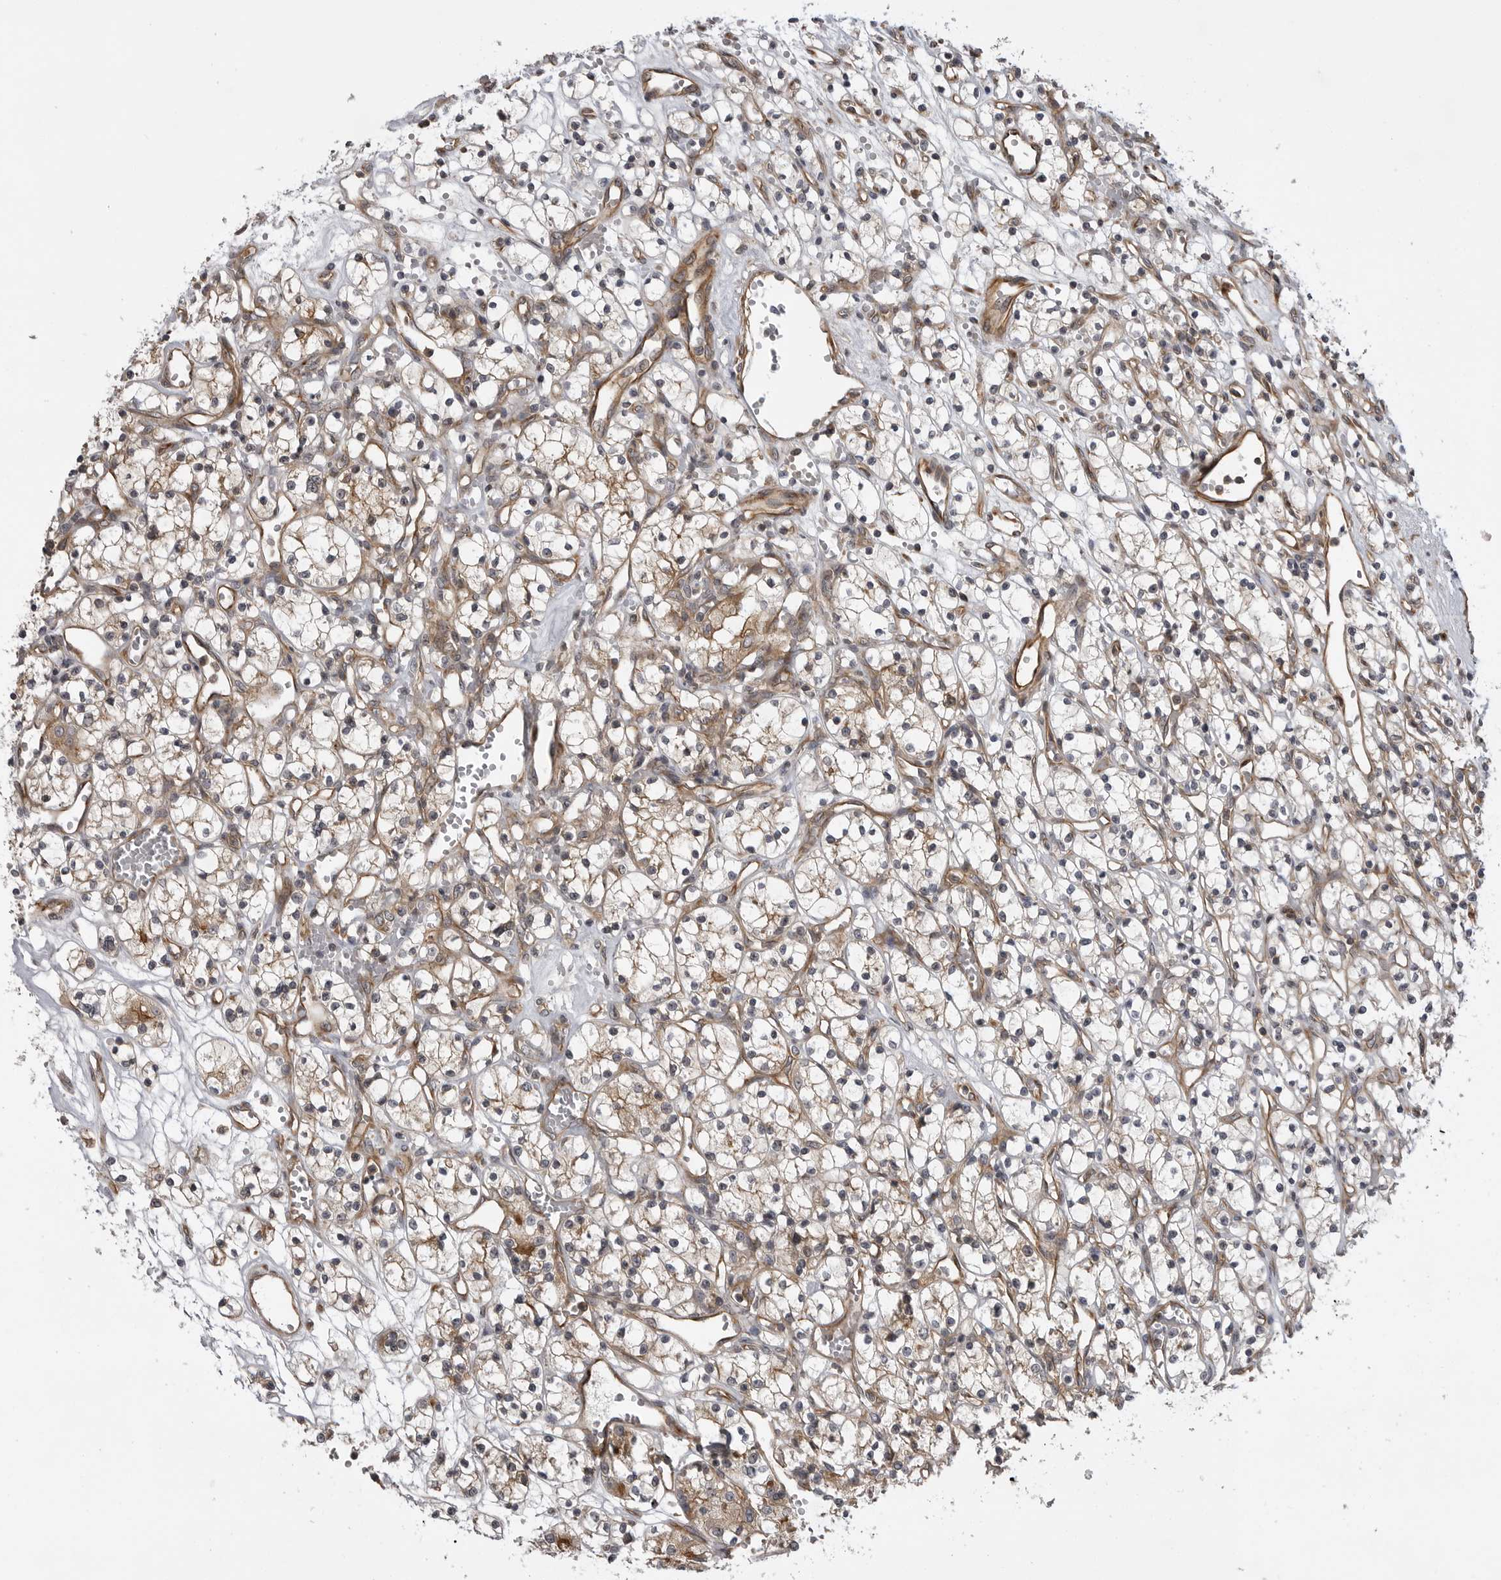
{"staining": {"intensity": "moderate", "quantity": "25%-75%", "location": "cytoplasmic/membranous"}, "tissue": "renal cancer", "cell_type": "Tumor cells", "image_type": "cancer", "snomed": [{"axis": "morphology", "description": "Adenocarcinoma, NOS"}, {"axis": "topography", "description": "Kidney"}], "caption": "Protein expression analysis of human renal cancer reveals moderate cytoplasmic/membranous positivity in about 25%-75% of tumor cells. (brown staining indicates protein expression, while blue staining denotes nuclei).", "gene": "LRRC45", "patient": {"sex": "female", "age": 59}}